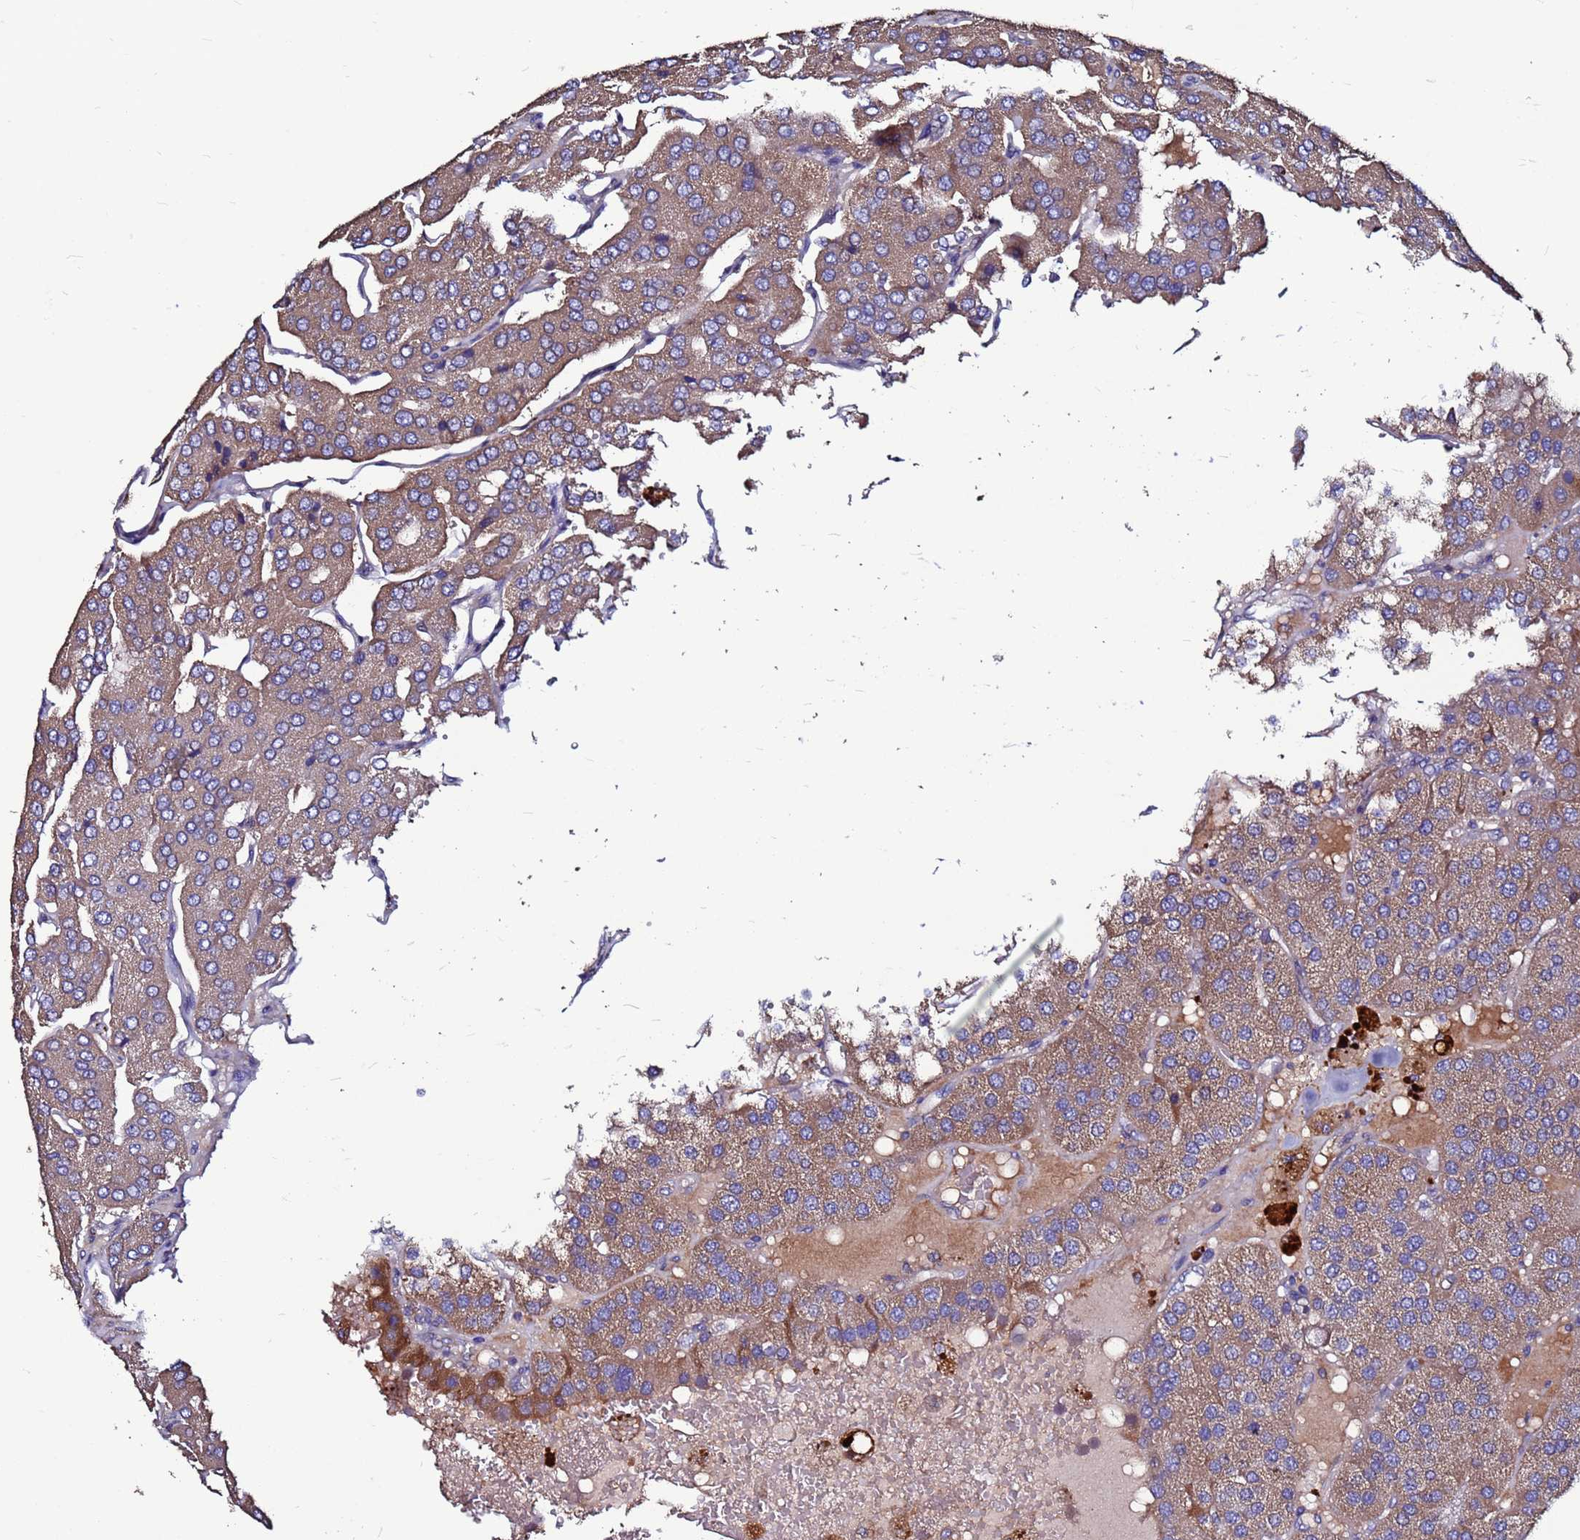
{"staining": {"intensity": "moderate", "quantity": ">75%", "location": "cytoplasmic/membranous"}, "tissue": "parathyroid gland", "cell_type": "Glandular cells", "image_type": "normal", "snomed": [{"axis": "morphology", "description": "Normal tissue, NOS"}, {"axis": "morphology", "description": "Adenoma, NOS"}, {"axis": "topography", "description": "Parathyroid gland"}], "caption": "This micrograph shows IHC staining of normal parathyroid gland, with medium moderate cytoplasmic/membranous staining in about >75% of glandular cells.", "gene": "CEP55", "patient": {"sex": "female", "age": 86}}